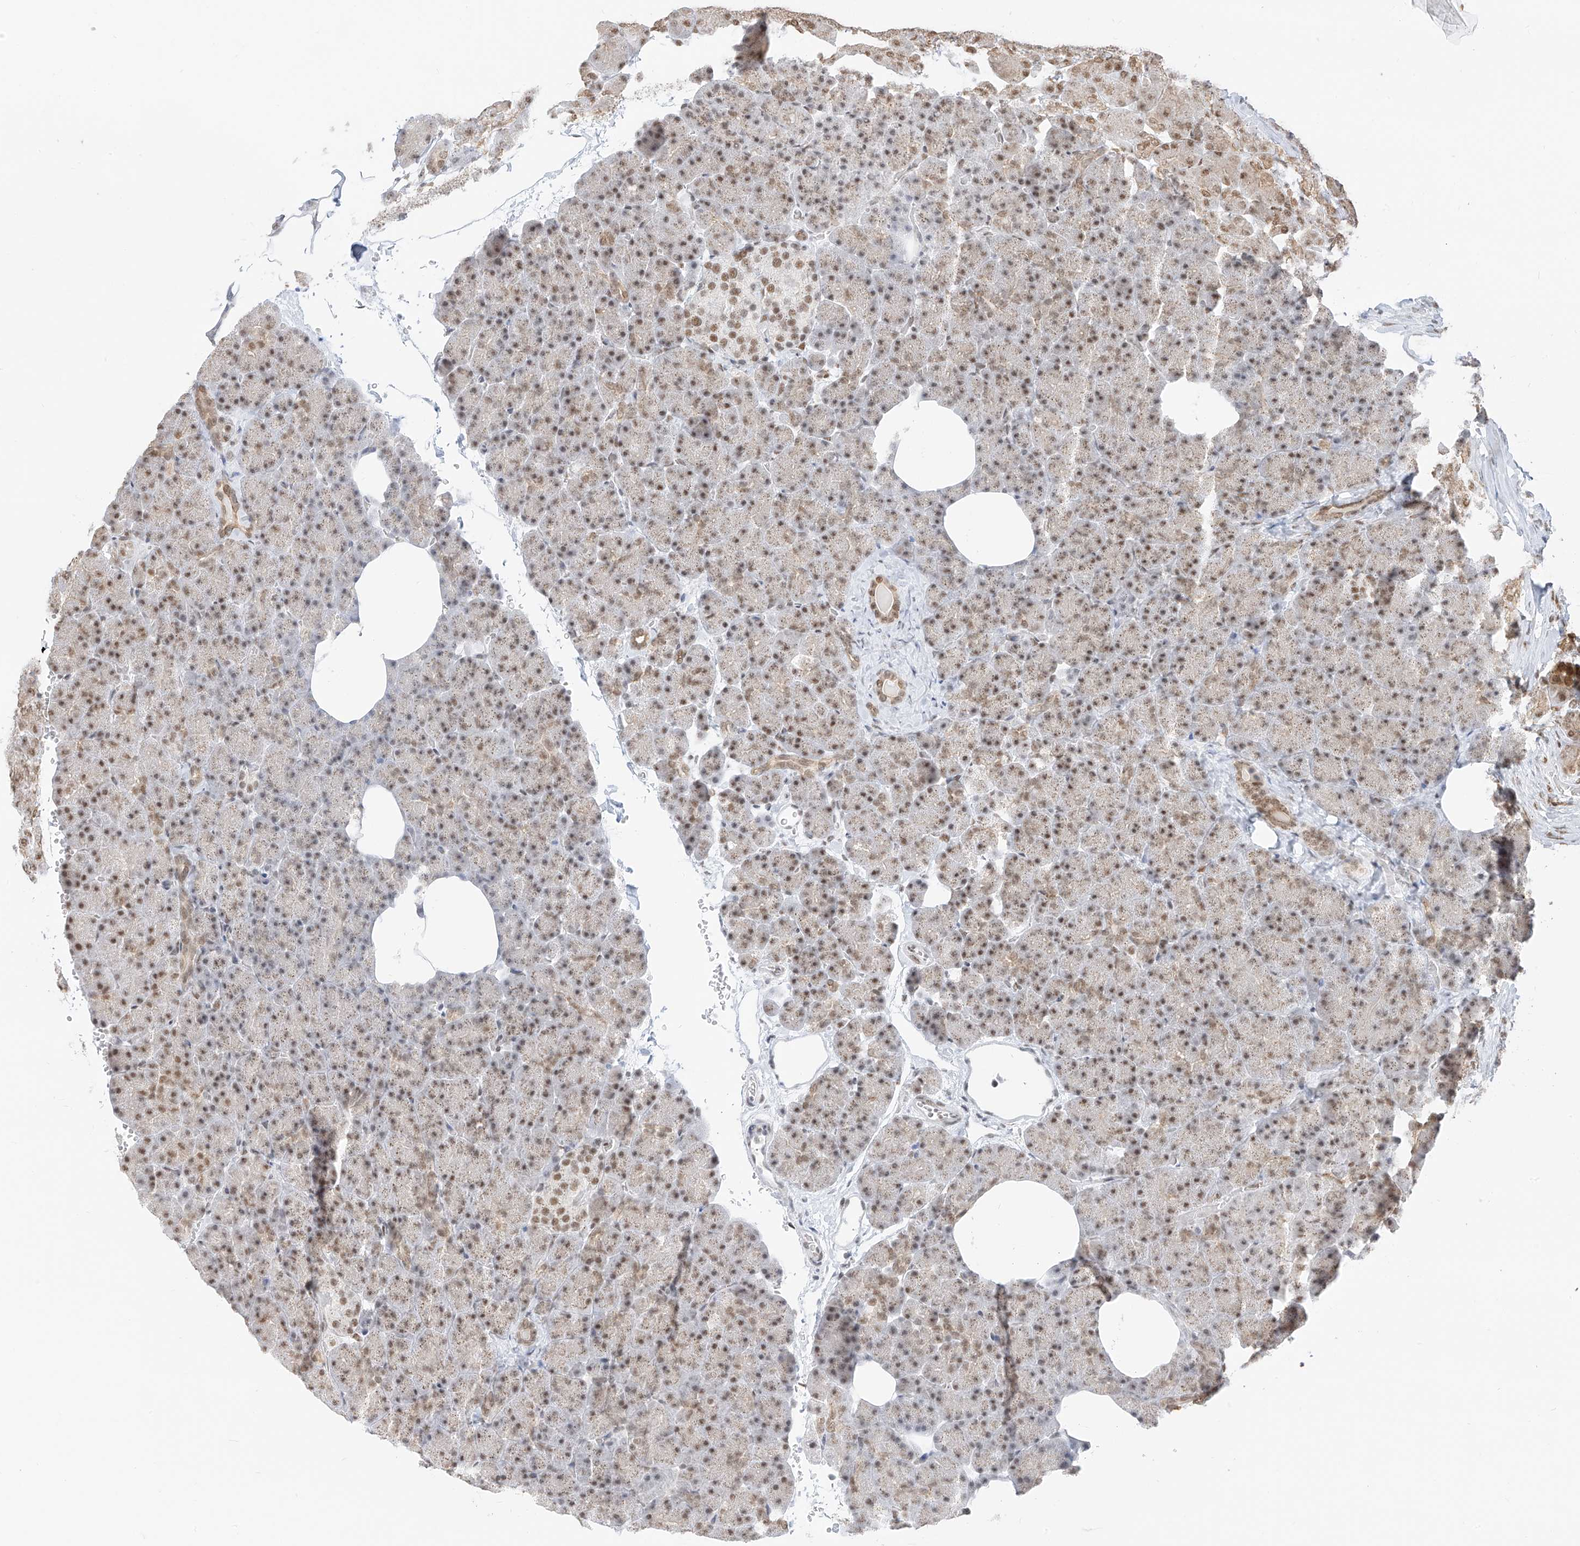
{"staining": {"intensity": "moderate", "quantity": ">75%", "location": "nuclear"}, "tissue": "pancreas", "cell_type": "Exocrine glandular cells", "image_type": "normal", "snomed": [{"axis": "morphology", "description": "Normal tissue, NOS"}, {"axis": "morphology", "description": "Carcinoid, malignant, NOS"}, {"axis": "topography", "description": "Pancreas"}], "caption": "This micrograph shows IHC staining of normal pancreas, with medium moderate nuclear staining in about >75% of exocrine glandular cells.", "gene": "SMARCA2", "patient": {"sex": "female", "age": 35}}